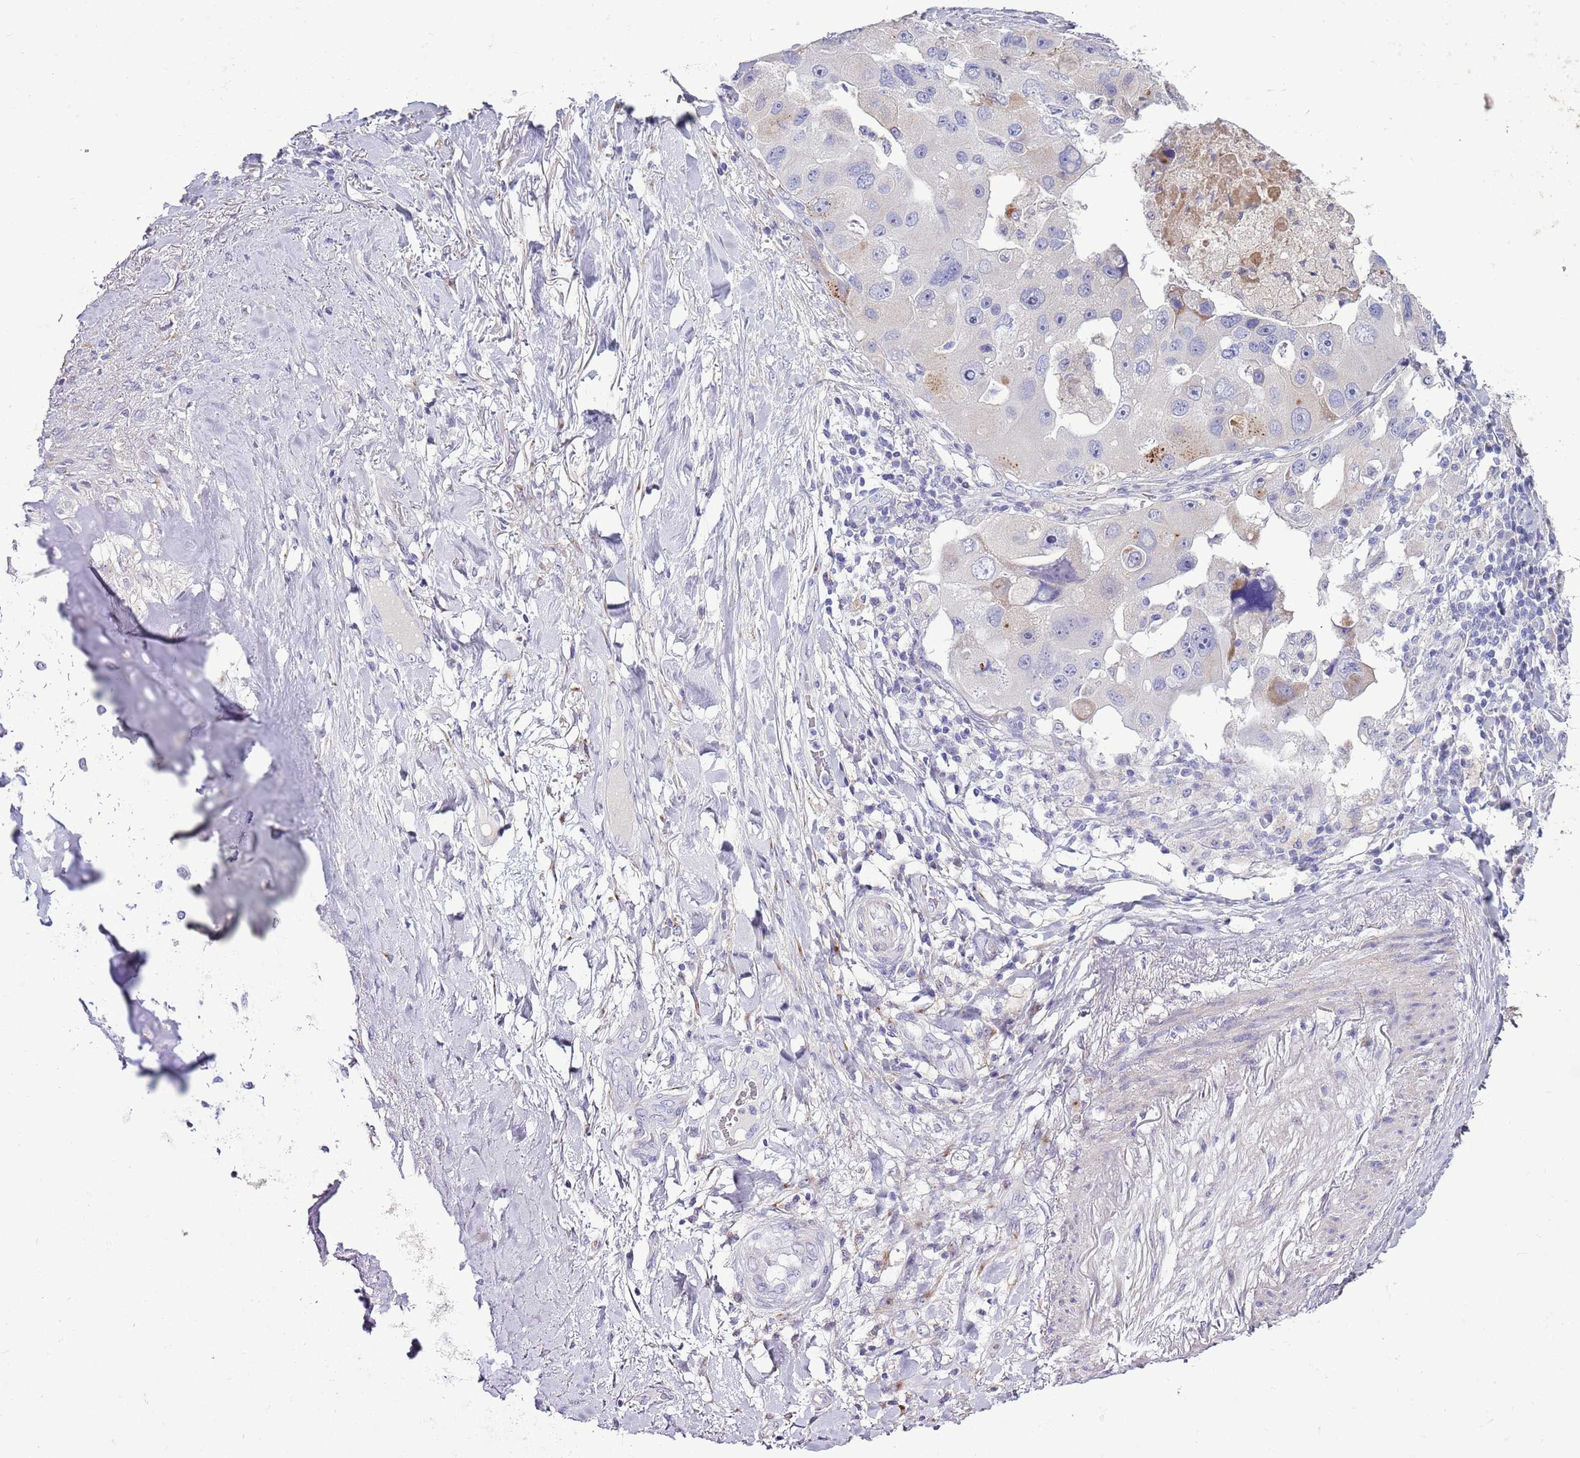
{"staining": {"intensity": "negative", "quantity": "none", "location": "none"}, "tissue": "lung cancer", "cell_type": "Tumor cells", "image_type": "cancer", "snomed": [{"axis": "morphology", "description": "Adenocarcinoma, NOS"}, {"axis": "topography", "description": "Lung"}], "caption": "Protein analysis of adenocarcinoma (lung) exhibits no significant expression in tumor cells.", "gene": "ABHD17C", "patient": {"sex": "female", "age": 54}}